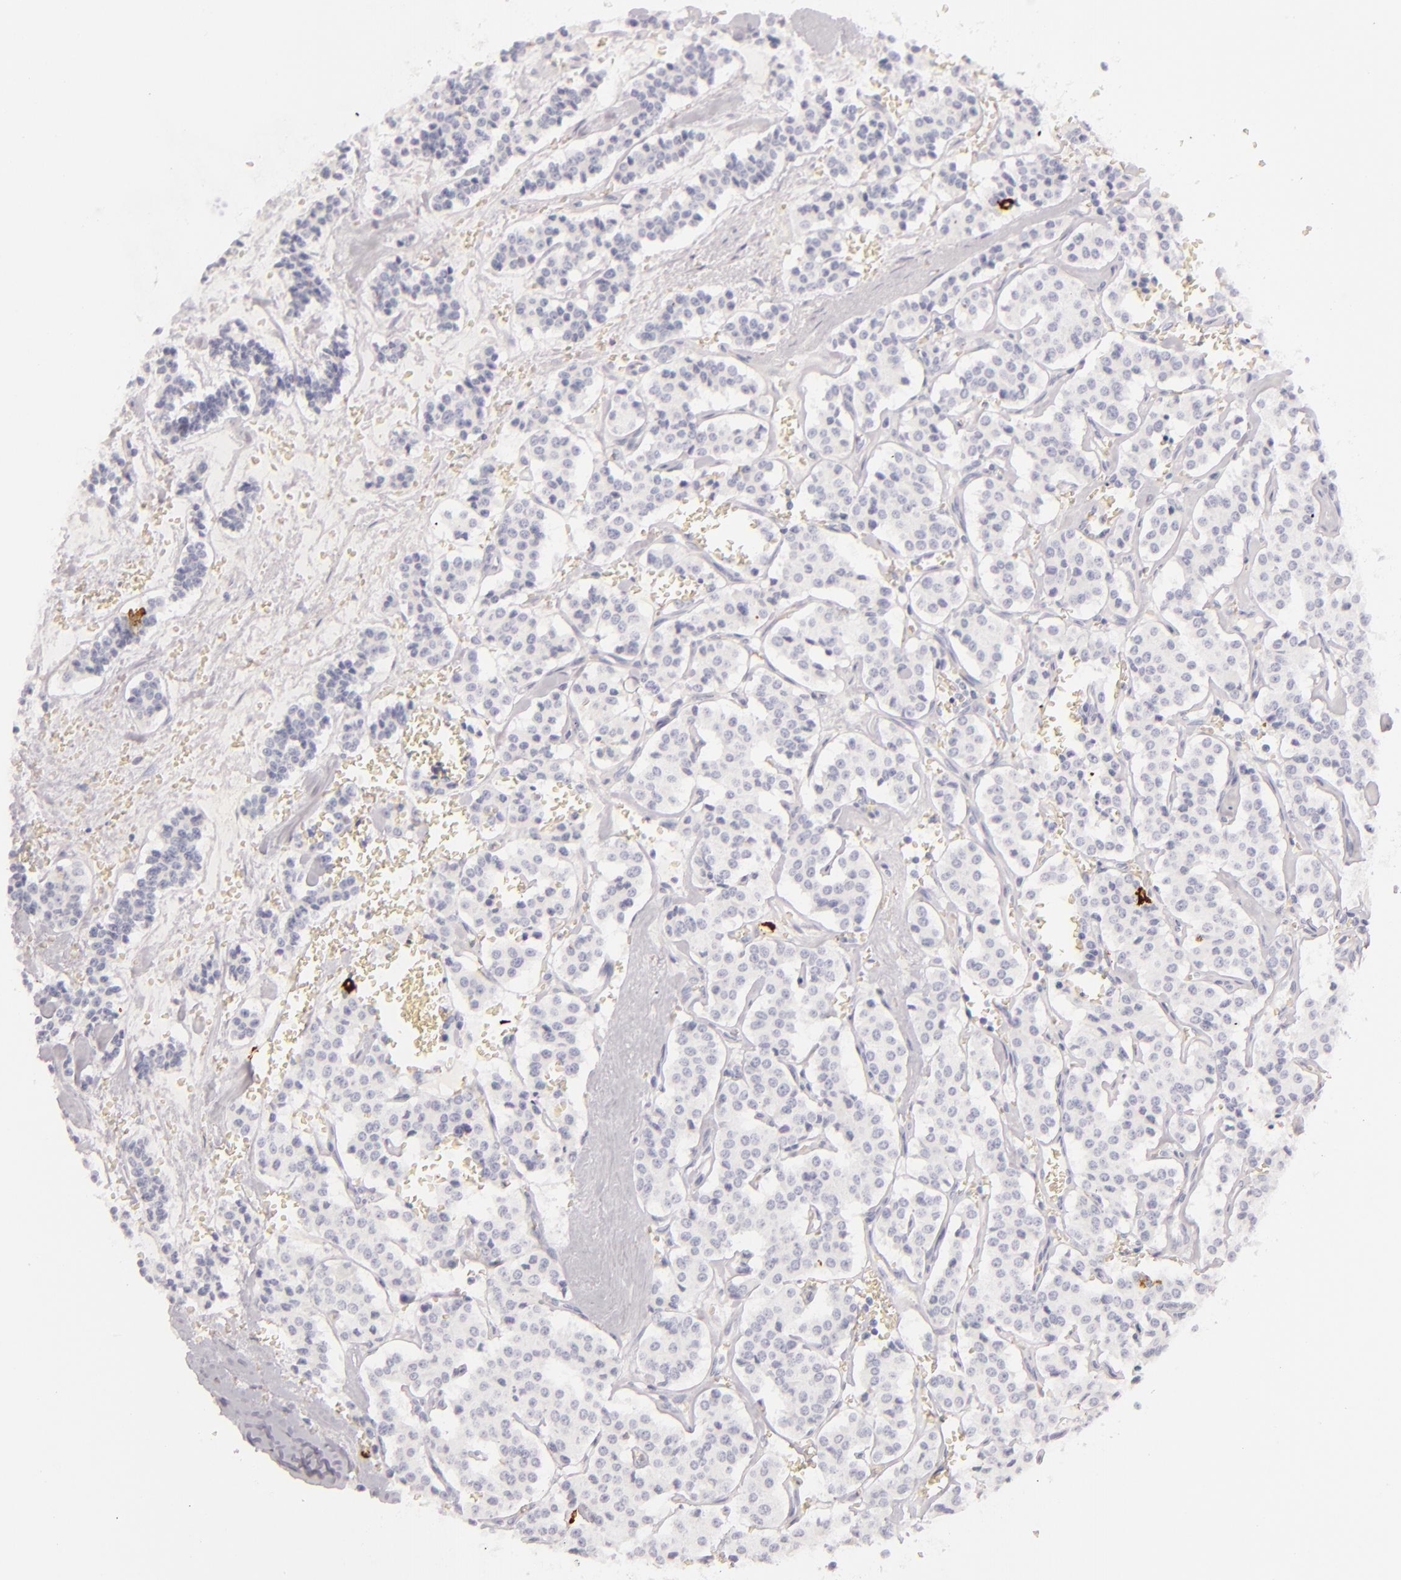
{"staining": {"intensity": "negative", "quantity": "none", "location": "none"}, "tissue": "carcinoid", "cell_type": "Tumor cells", "image_type": "cancer", "snomed": [{"axis": "morphology", "description": "Carcinoid, malignant, NOS"}, {"axis": "topography", "description": "Bronchus"}], "caption": "Tumor cells are negative for brown protein staining in carcinoid (malignant).", "gene": "CD207", "patient": {"sex": "male", "age": 55}}